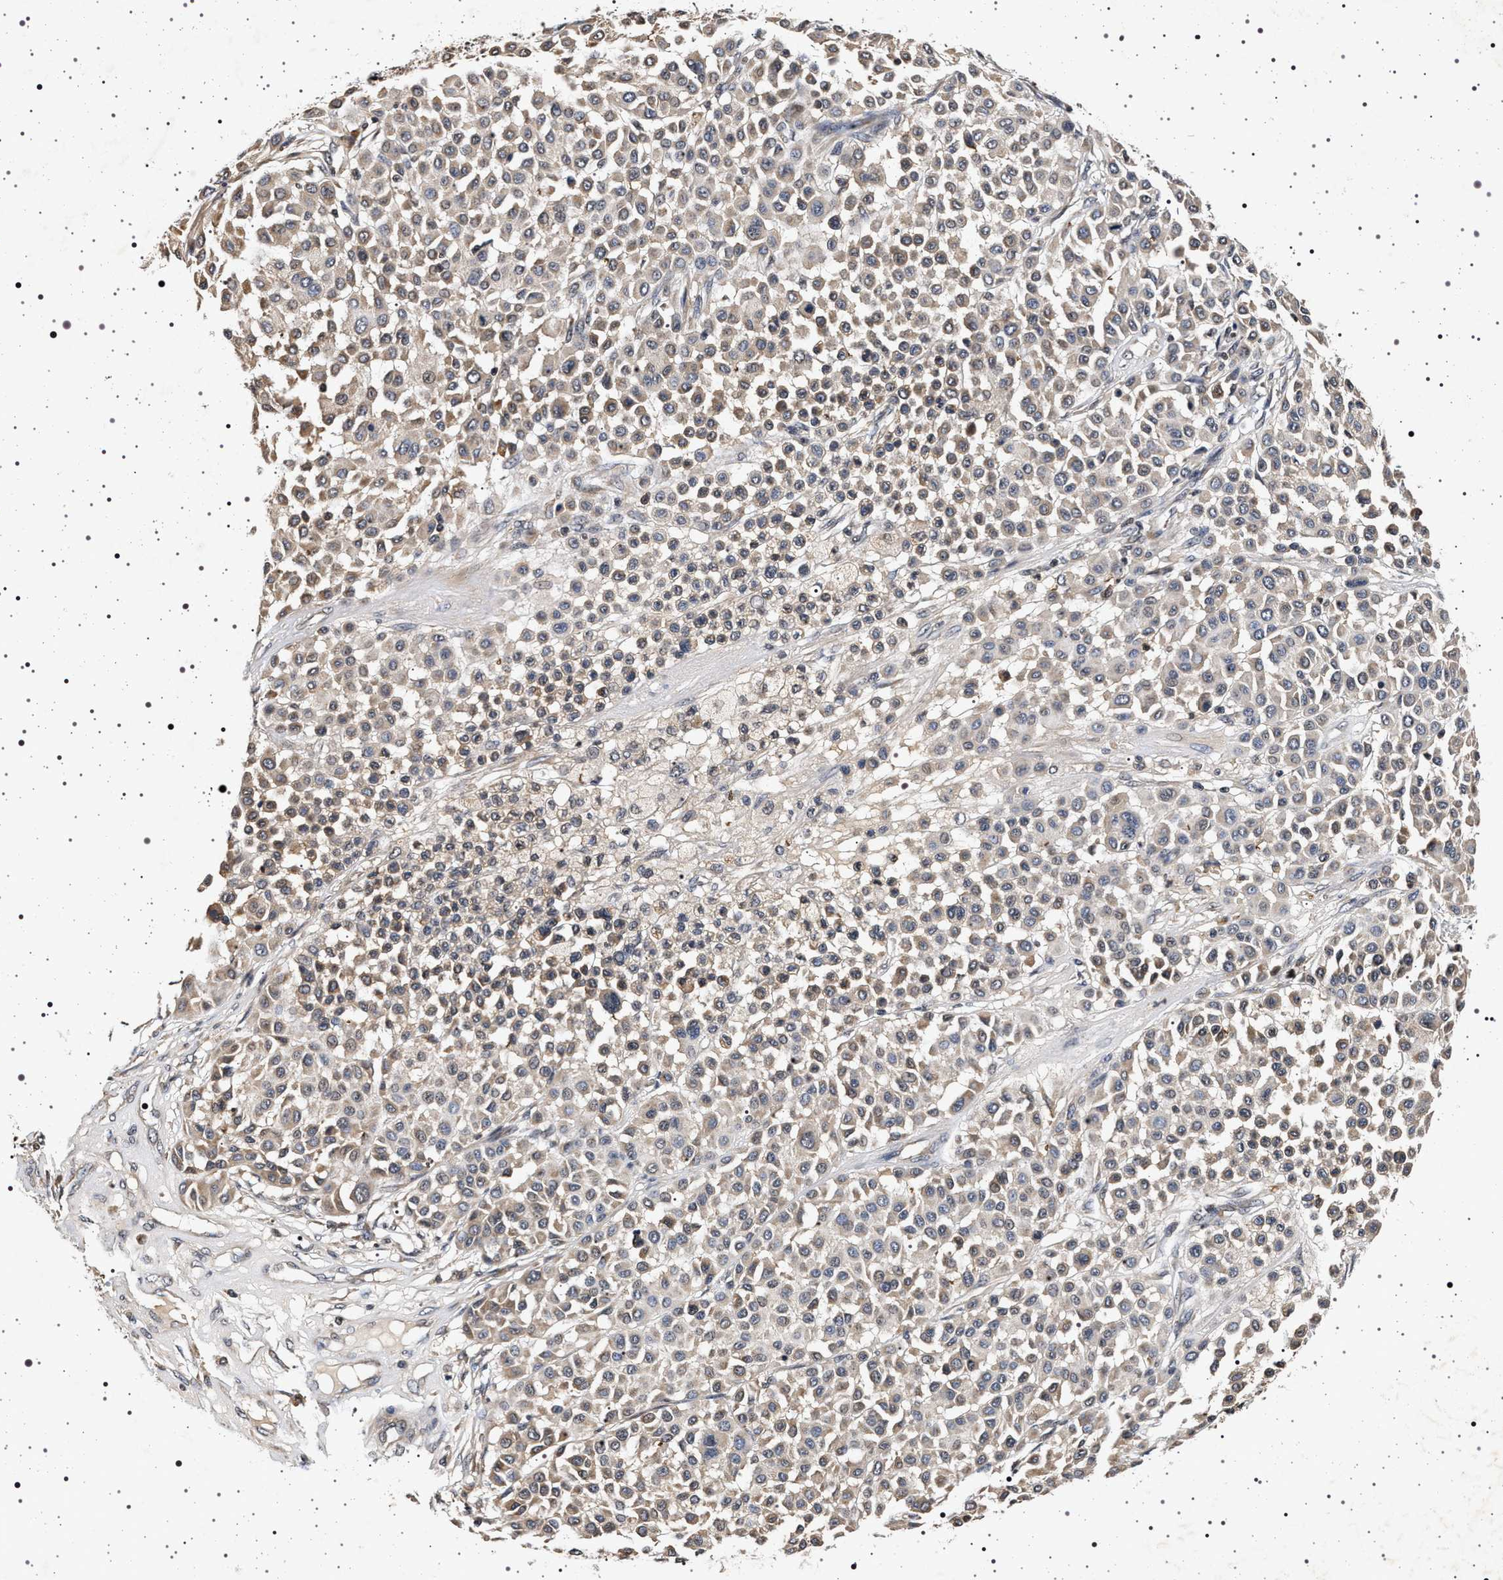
{"staining": {"intensity": "weak", "quantity": ">75%", "location": "cytoplasmic/membranous"}, "tissue": "melanoma", "cell_type": "Tumor cells", "image_type": "cancer", "snomed": [{"axis": "morphology", "description": "Malignant melanoma, Metastatic site"}, {"axis": "topography", "description": "Soft tissue"}], "caption": "This micrograph exhibits malignant melanoma (metastatic site) stained with immunohistochemistry to label a protein in brown. The cytoplasmic/membranous of tumor cells show weak positivity for the protein. Nuclei are counter-stained blue.", "gene": "CDKN1B", "patient": {"sex": "male", "age": 41}}